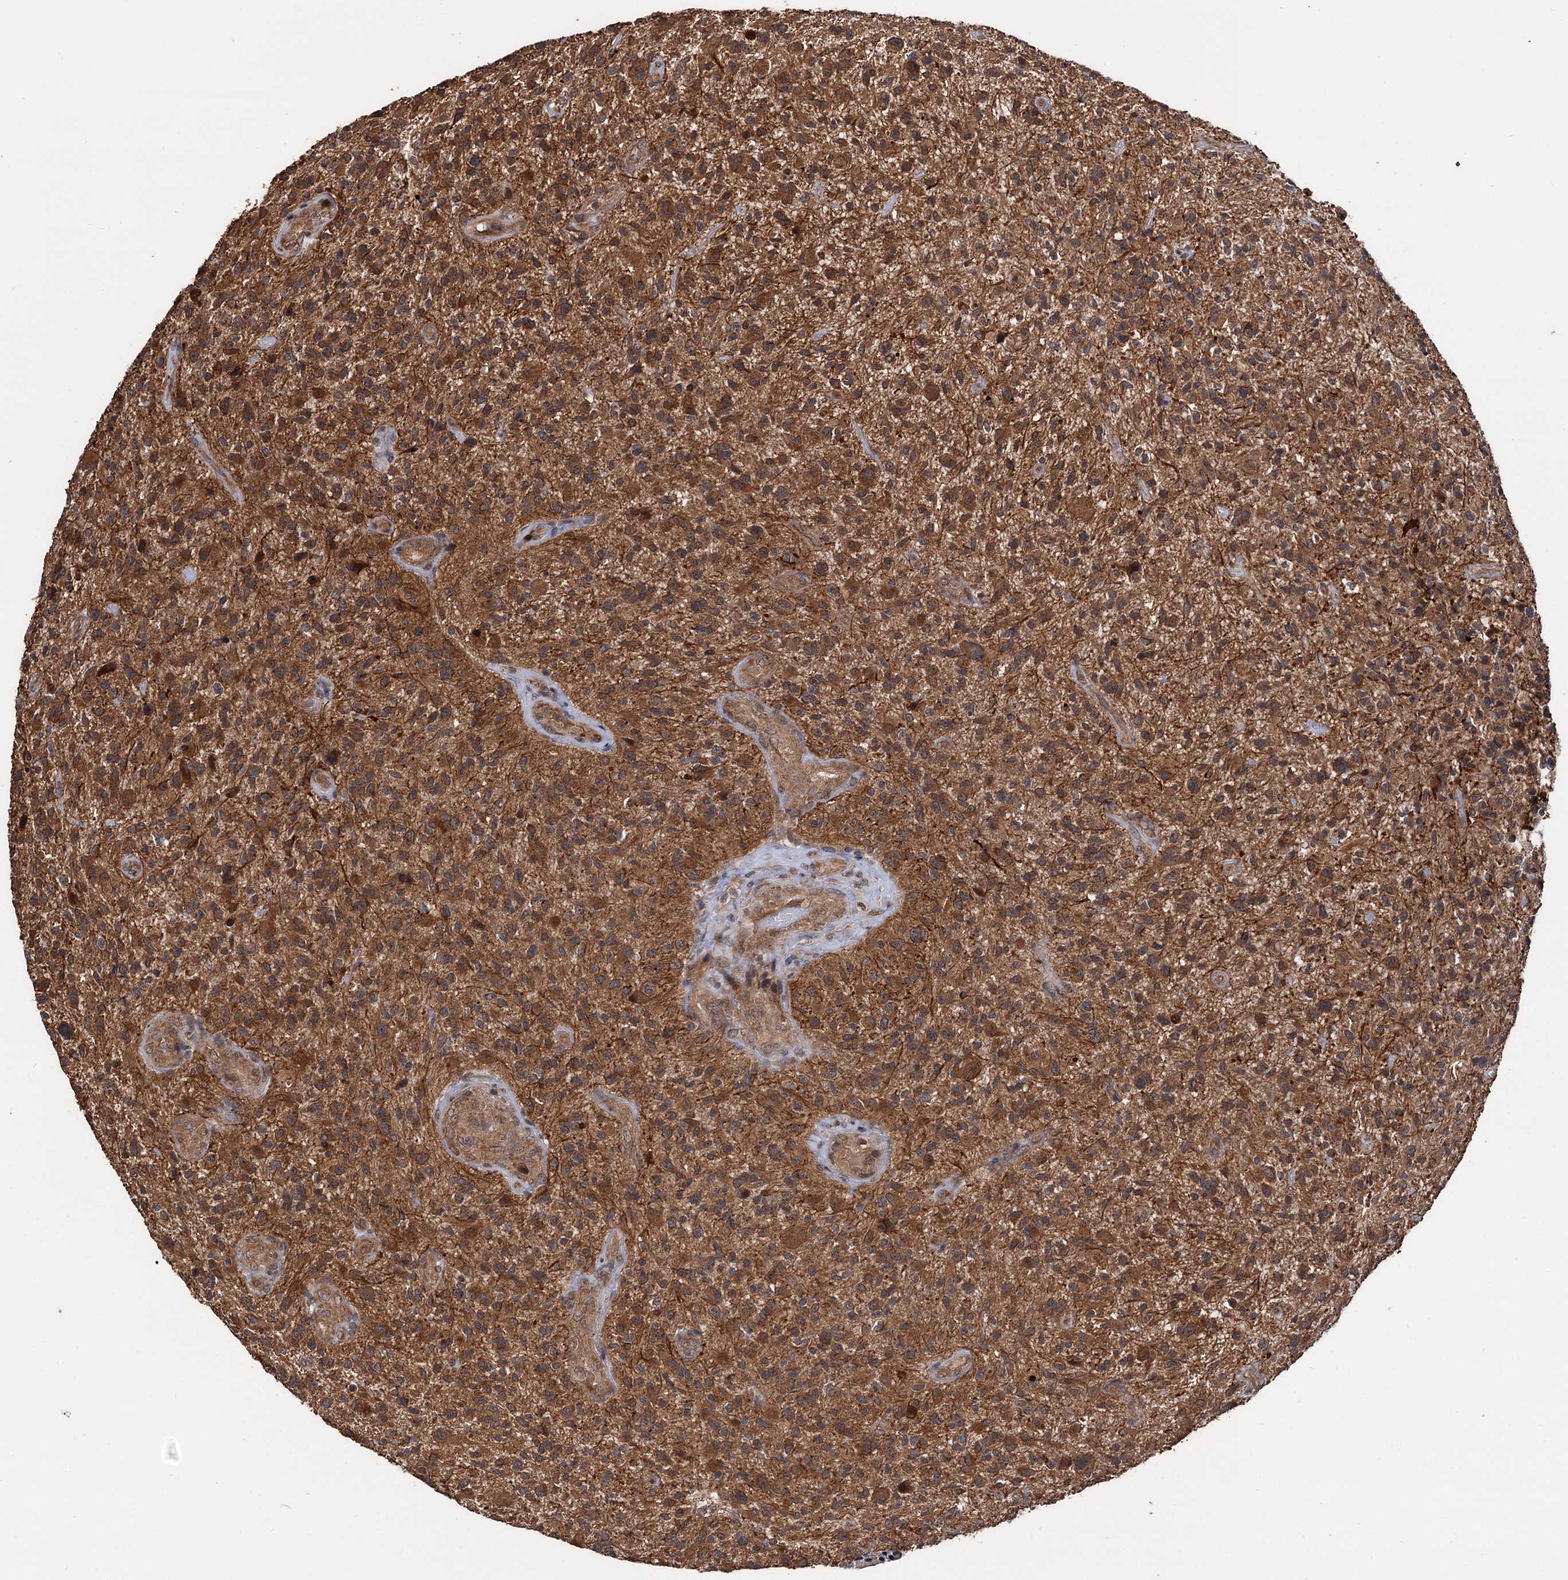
{"staining": {"intensity": "moderate", "quantity": ">75%", "location": "cytoplasmic/membranous"}, "tissue": "glioma", "cell_type": "Tumor cells", "image_type": "cancer", "snomed": [{"axis": "morphology", "description": "Glioma, malignant, High grade"}, {"axis": "topography", "description": "Brain"}], "caption": "Human high-grade glioma (malignant) stained for a protein (brown) demonstrates moderate cytoplasmic/membranous positive positivity in about >75% of tumor cells.", "gene": "TEX9", "patient": {"sex": "male", "age": 47}}